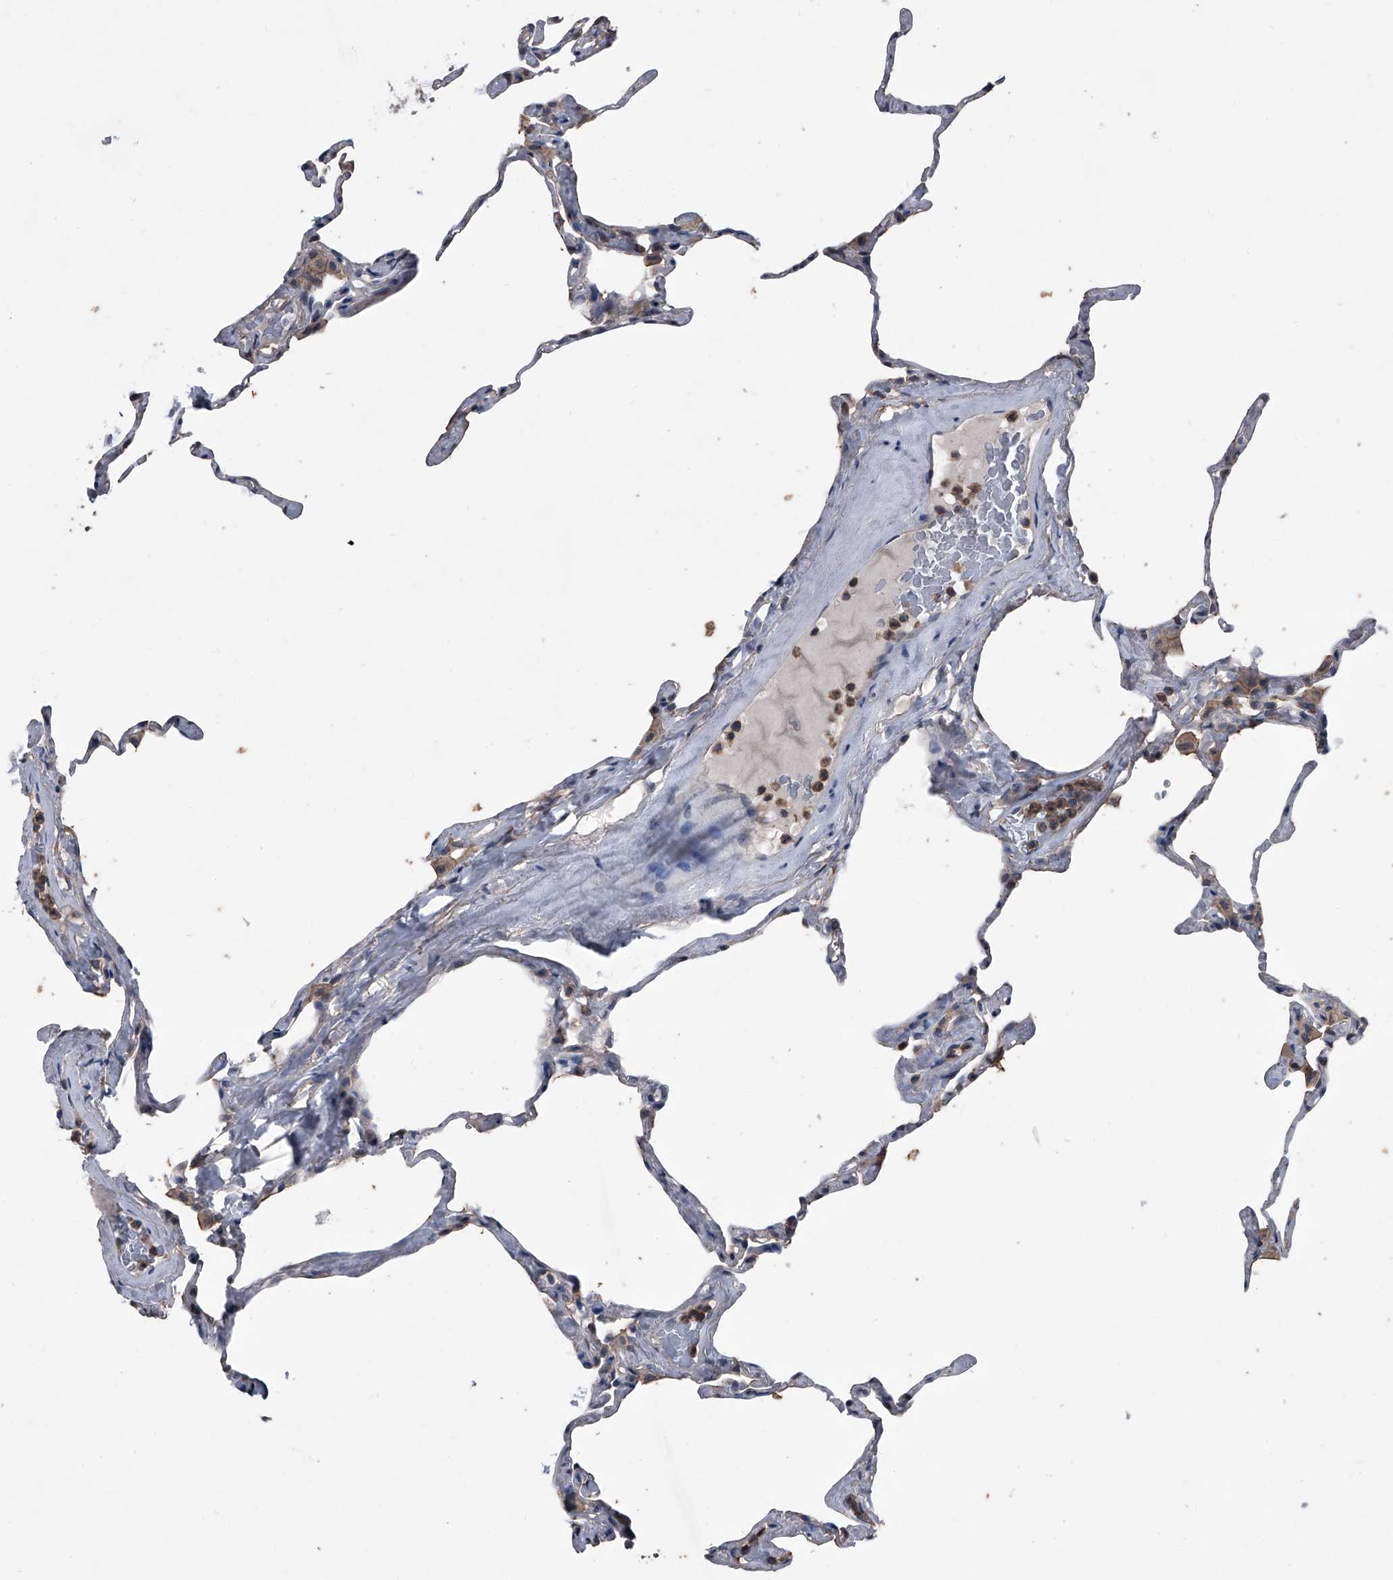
{"staining": {"intensity": "negative", "quantity": "none", "location": "none"}, "tissue": "lung", "cell_type": "Alveolar cells", "image_type": "normal", "snomed": [{"axis": "morphology", "description": "Normal tissue, NOS"}, {"axis": "topography", "description": "Lung"}], "caption": "IHC micrograph of normal lung stained for a protein (brown), which shows no positivity in alveolar cells.", "gene": "PIP5K1A", "patient": {"sex": "male", "age": 65}}